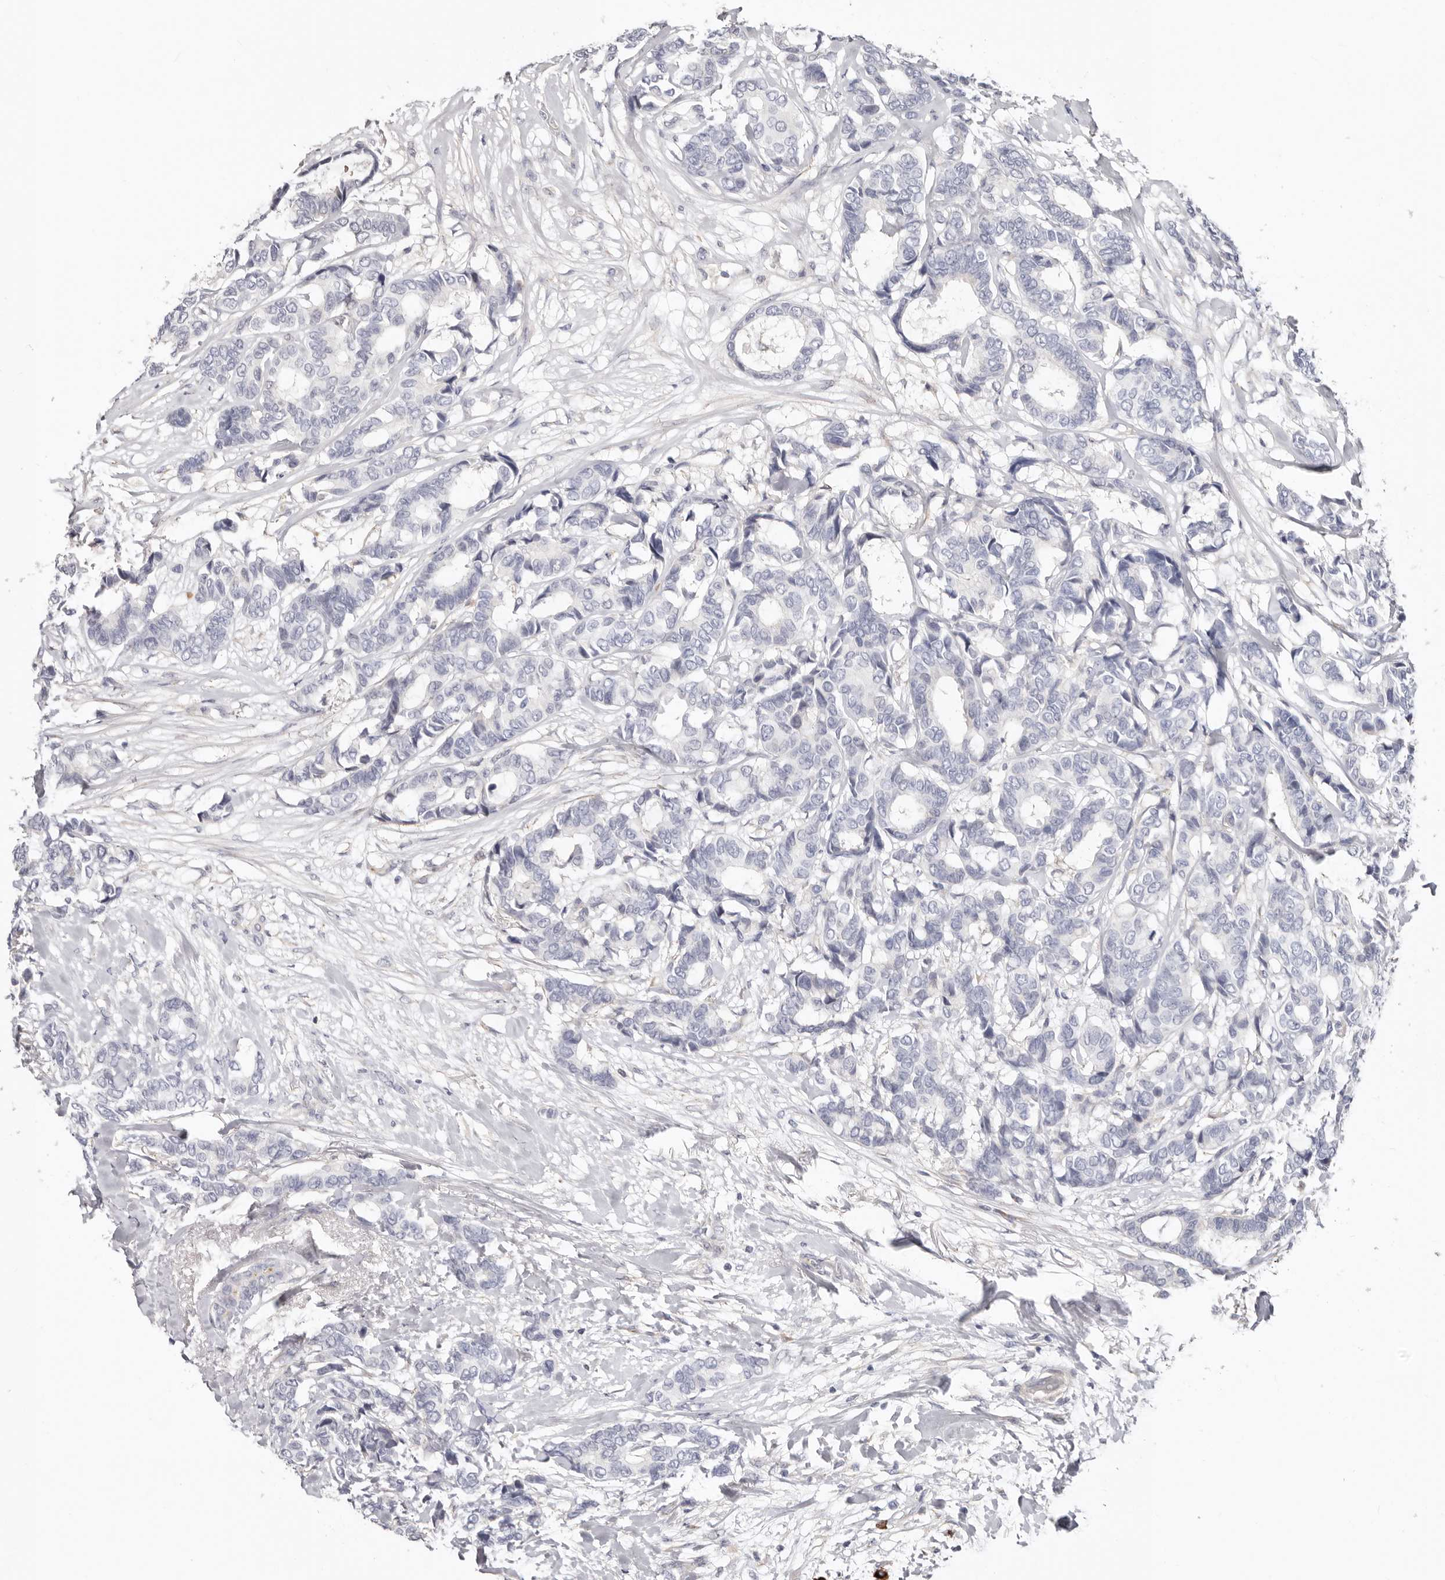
{"staining": {"intensity": "negative", "quantity": "none", "location": "none"}, "tissue": "breast cancer", "cell_type": "Tumor cells", "image_type": "cancer", "snomed": [{"axis": "morphology", "description": "Duct carcinoma"}, {"axis": "topography", "description": "Breast"}], "caption": "This is a micrograph of immunohistochemistry staining of breast cancer, which shows no expression in tumor cells. (Stains: DAB IHC with hematoxylin counter stain, Microscopy: brightfield microscopy at high magnification).", "gene": "PKDCC", "patient": {"sex": "female", "age": 87}}